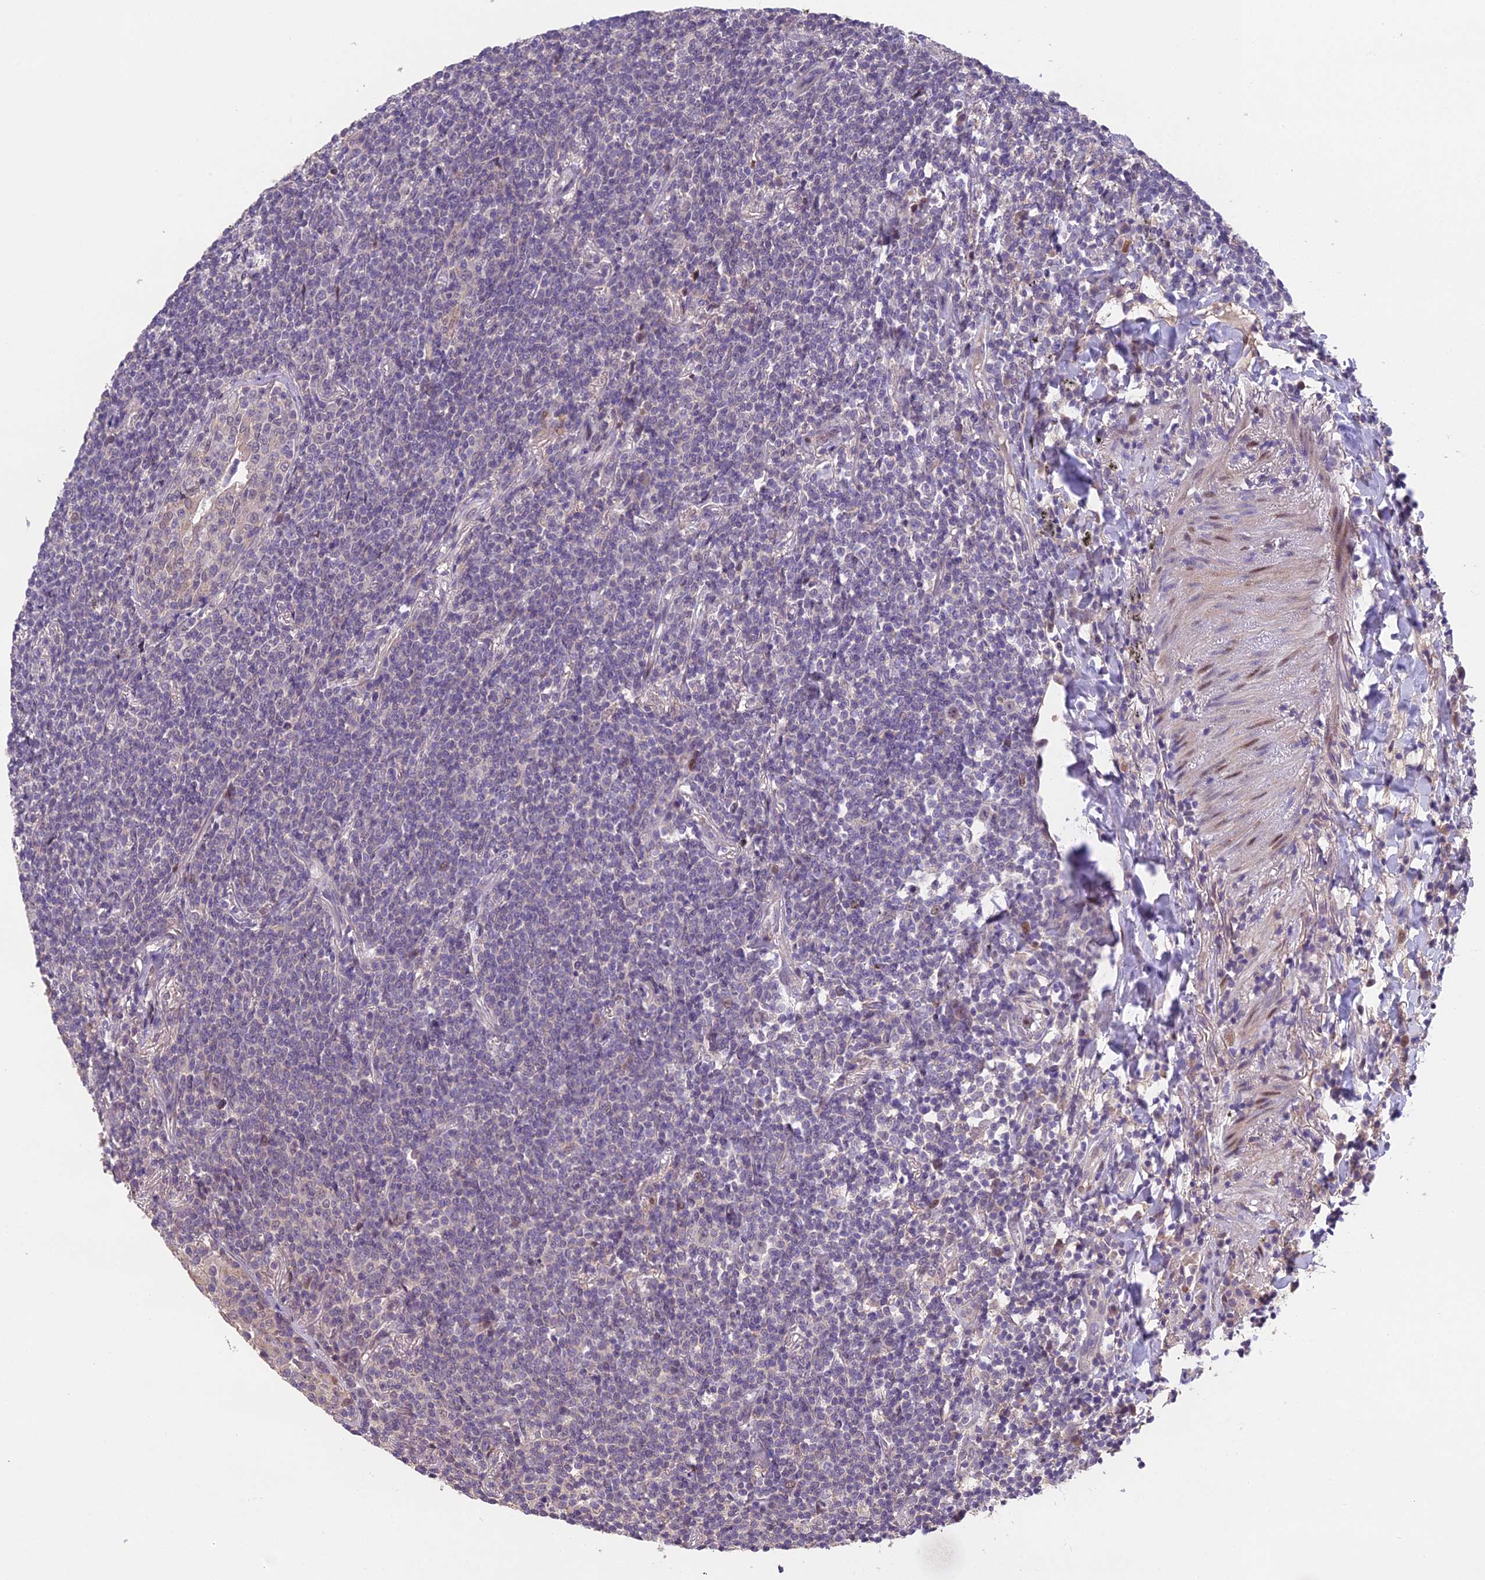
{"staining": {"intensity": "negative", "quantity": "none", "location": "none"}, "tissue": "lymphoma", "cell_type": "Tumor cells", "image_type": "cancer", "snomed": [{"axis": "morphology", "description": "Malignant lymphoma, non-Hodgkin's type, Low grade"}, {"axis": "topography", "description": "Lung"}], "caption": "Tumor cells show no significant protein positivity in lymphoma.", "gene": "PUS10", "patient": {"sex": "female", "age": 71}}